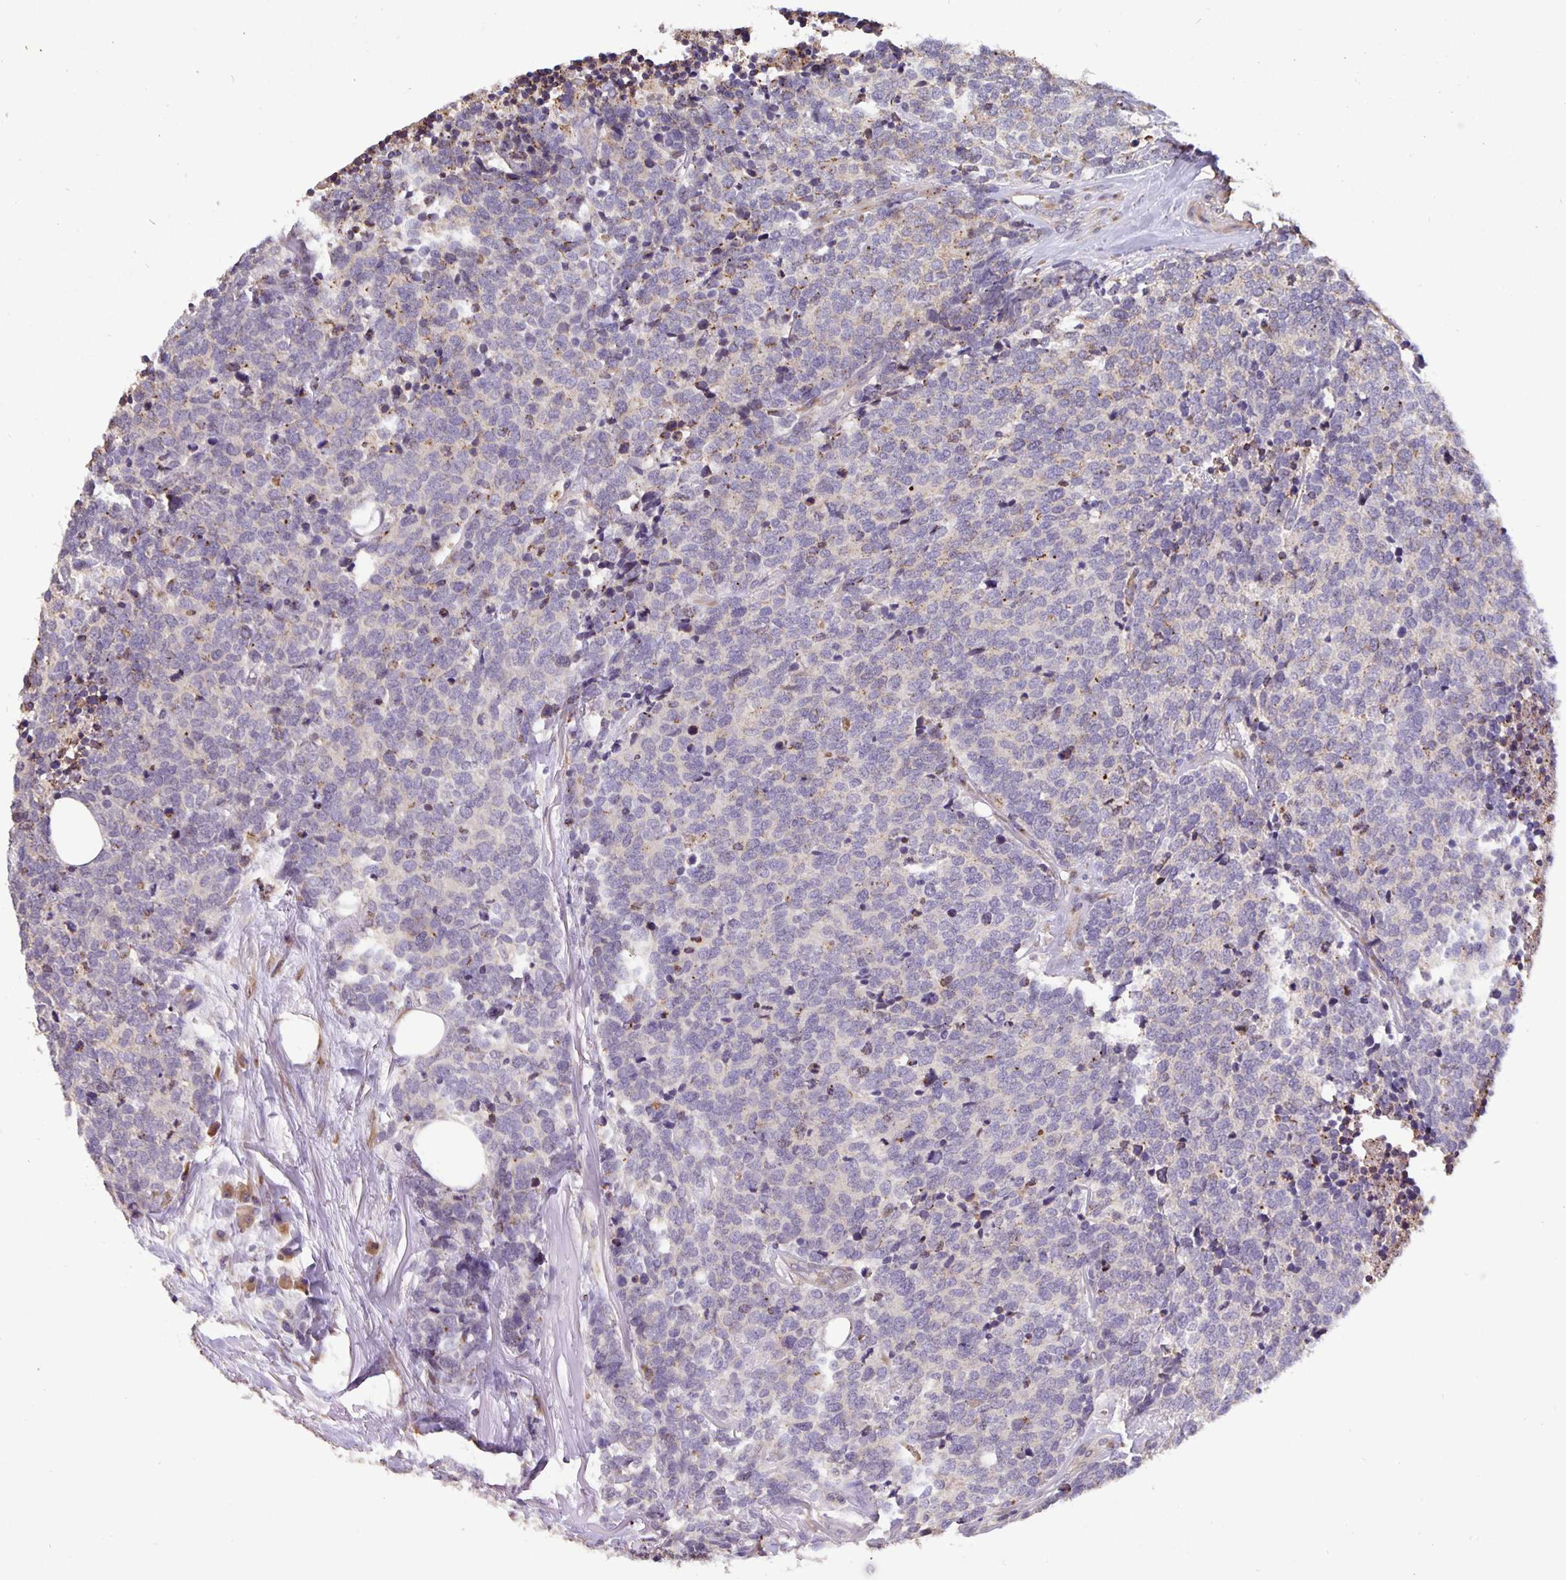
{"staining": {"intensity": "moderate", "quantity": "<25%", "location": "cytoplasmic/membranous"}, "tissue": "carcinoid", "cell_type": "Tumor cells", "image_type": "cancer", "snomed": [{"axis": "morphology", "description": "Carcinoid, malignant, NOS"}, {"axis": "topography", "description": "Skin"}], "caption": "Immunohistochemistry micrograph of neoplastic tissue: carcinoid (malignant) stained using immunohistochemistry (IHC) demonstrates low levels of moderate protein expression localized specifically in the cytoplasmic/membranous of tumor cells, appearing as a cytoplasmic/membranous brown color.", "gene": "TMEM71", "patient": {"sex": "female", "age": 79}}